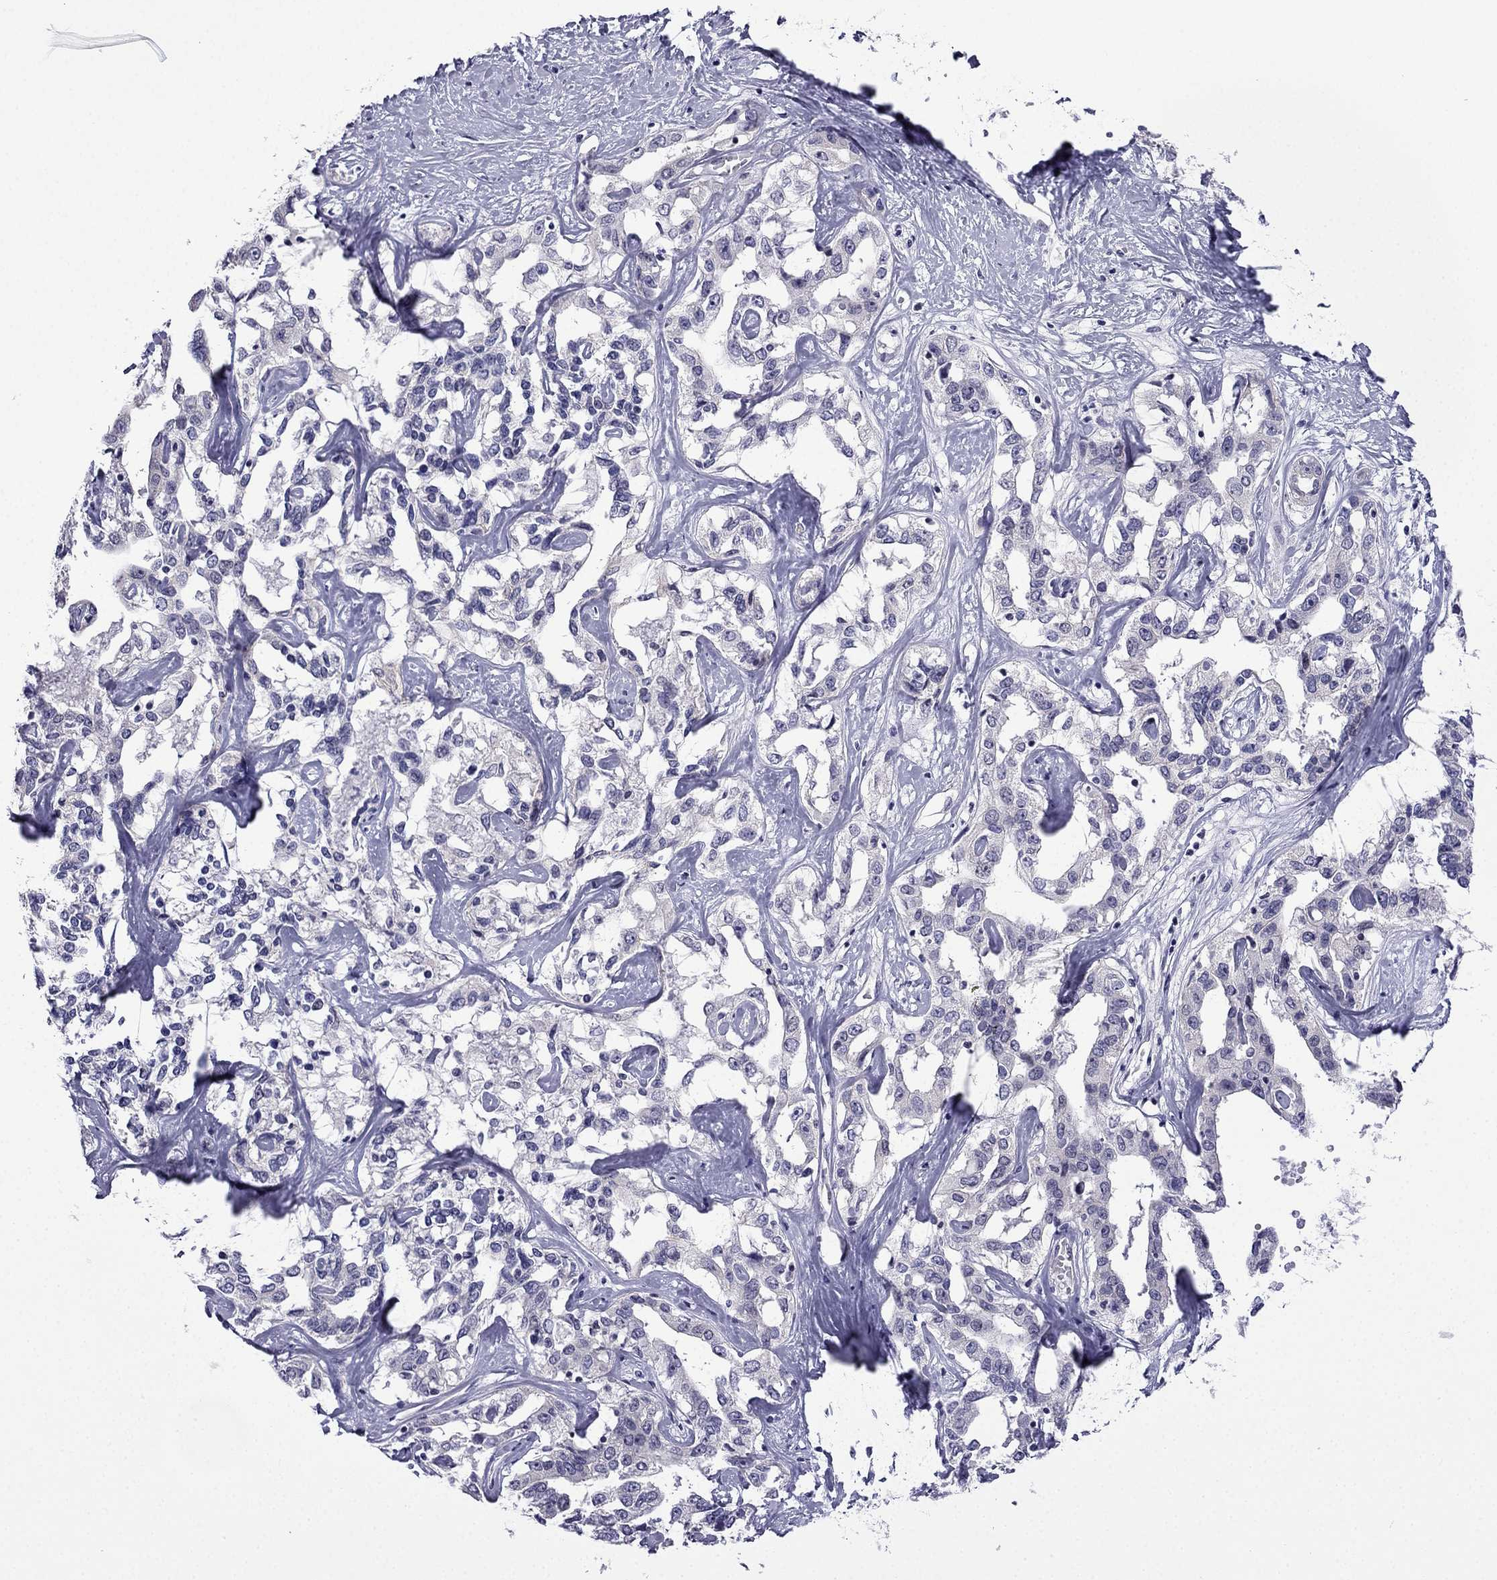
{"staining": {"intensity": "negative", "quantity": "none", "location": "none"}, "tissue": "liver cancer", "cell_type": "Tumor cells", "image_type": "cancer", "snomed": [{"axis": "morphology", "description": "Cholangiocarcinoma"}, {"axis": "topography", "description": "Liver"}], "caption": "High power microscopy image of an immunohistochemistry (IHC) image of liver cholangiocarcinoma, revealing no significant staining in tumor cells.", "gene": "POM121L12", "patient": {"sex": "male", "age": 59}}